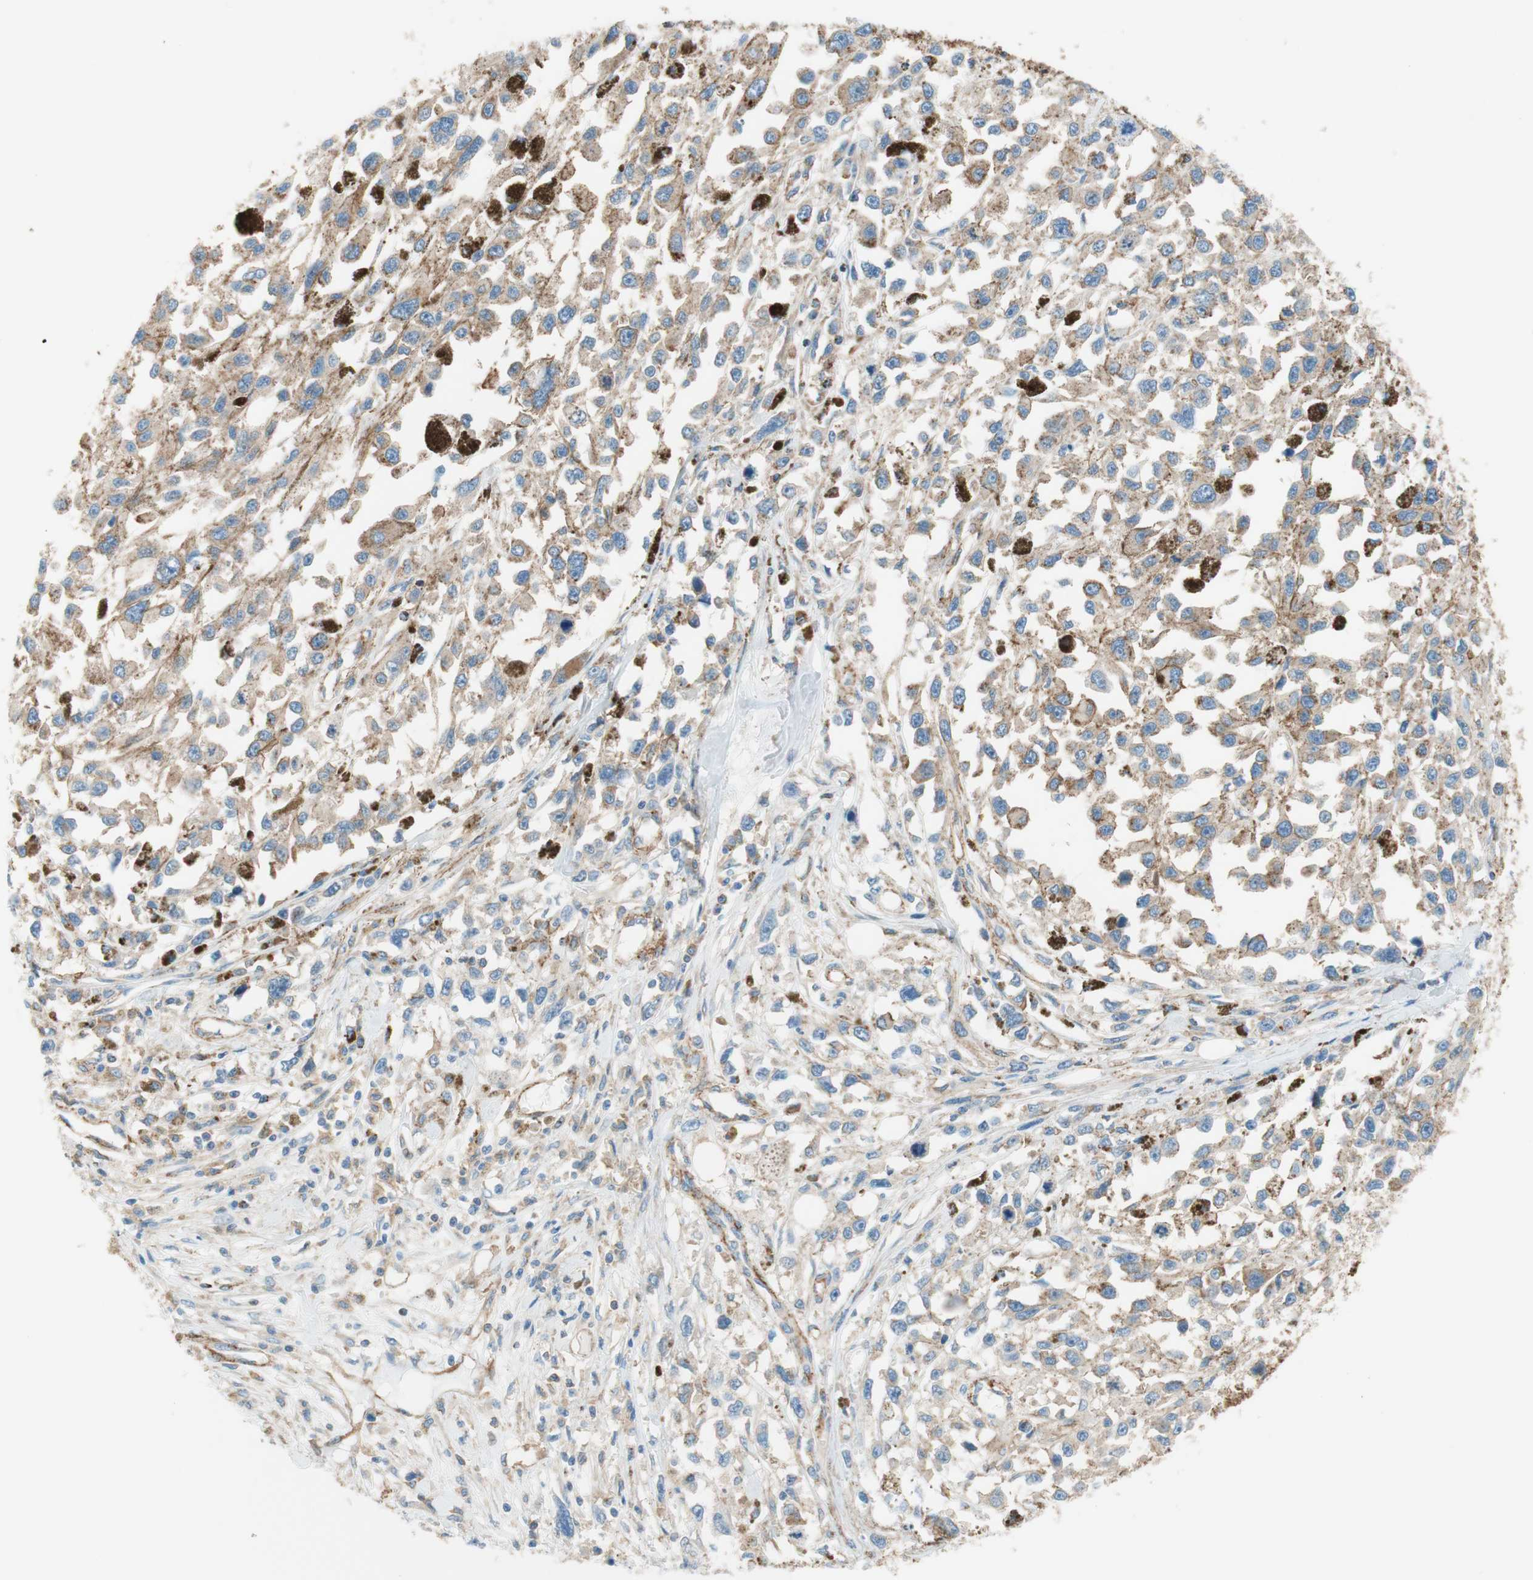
{"staining": {"intensity": "weak", "quantity": ">75%", "location": "cytoplasmic/membranous"}, "tissue": "melanoma", "cell_type": "Tumor cells", "image_type": "cancer", "snomed": [{"axis": "morphology", "description": "Malignant melanoma, Metastatic site"}, {"axis": "topography", "description": "Lymph node"}], "caption": "This is an image of IHC staining of malignant melanoma (metastatic site), which shows weak expression in the cytoplasmic/membranous of tumor cells.", "gene": "VPS26A", "patient": {"sex": "male", "age": 59}}